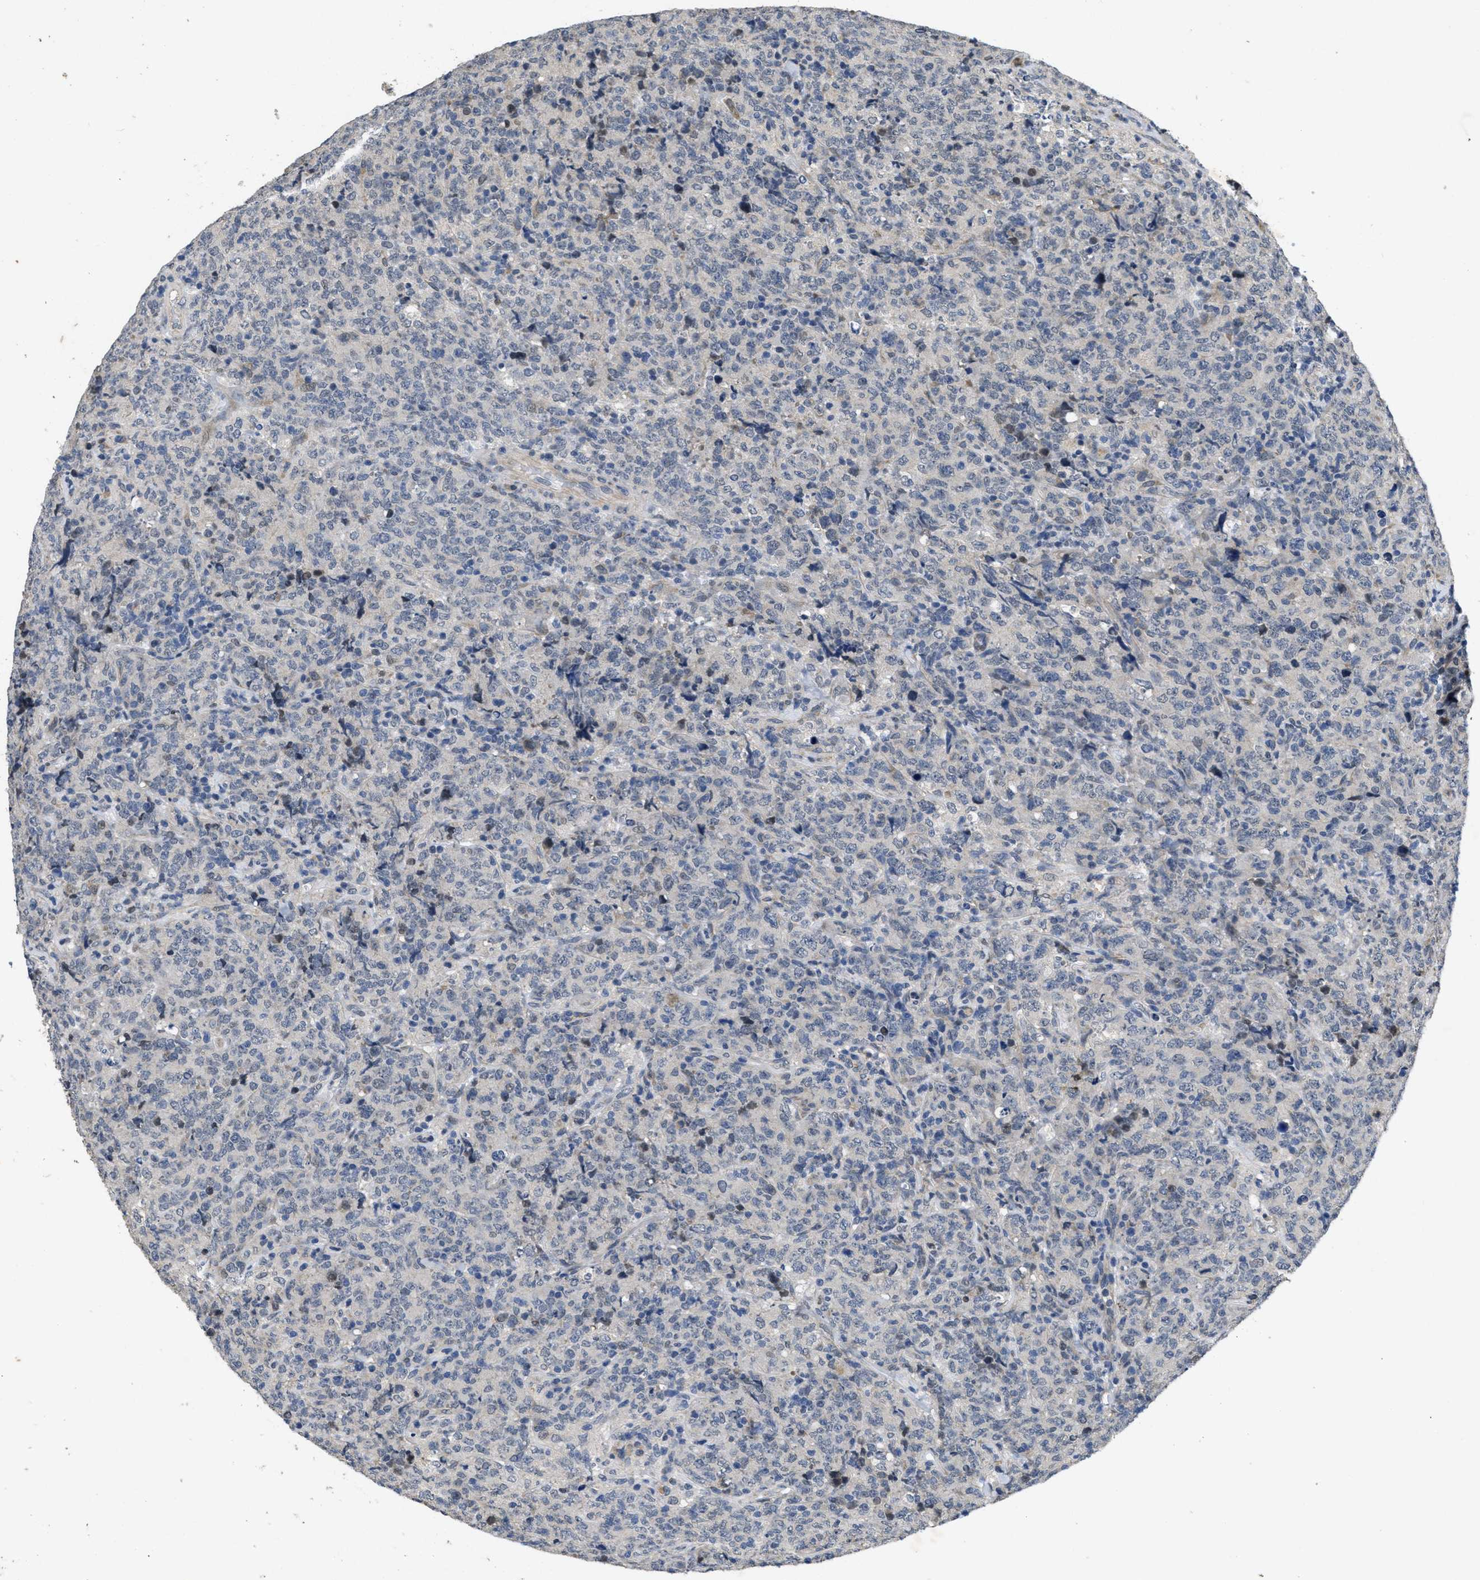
{"staining": {"intensity": "negative", "quantity": "none", "location": "none"}, "tissue": "lymphoma", "cell_type": "Tumor cells", "image_type": "cancer", "snomed": [{"axis": "morphology", "description": "Malignant lymphoma, non-Hodgkin's type, High grade"}, {"axis": "topography", "description": "Tonsil"}], "caption": "This micrograph is of lymphoma stained with immunohistochemistry to label a protein in brown with the nuclei are counter-stained blue. There is no staining in tumor cells. (DAB (3,3'-diaminobenzidine) IHC visualized using brightfield microscopy, high magnification).", "gene": "PAPOLG", "patient": {"sex": "female", "age": 36}}